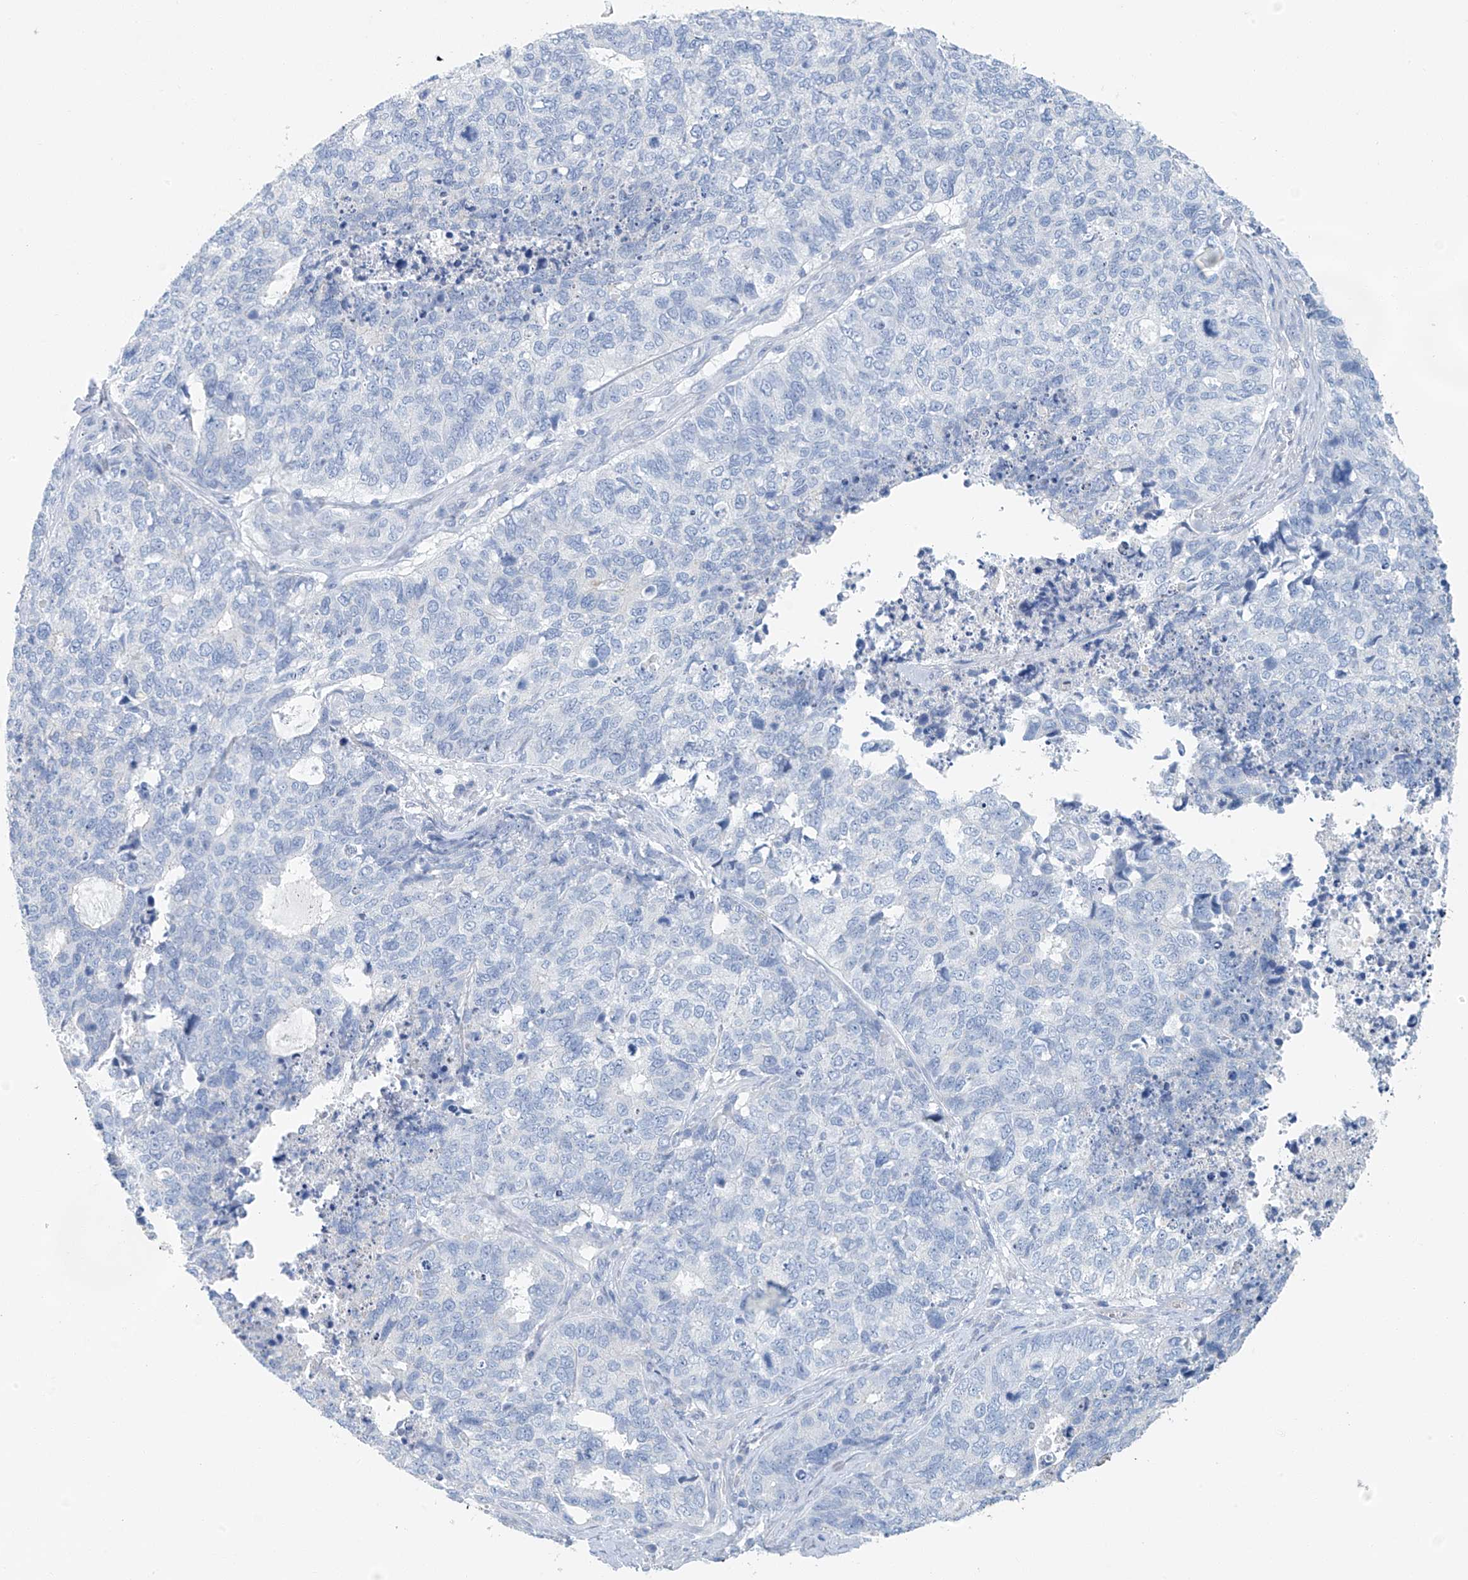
{"staining": {"intensity": "negative", "quantity": "none", "location": "none"}, "tissue": "cervical cancer", "cell_type": "Tumor cells", "image_type": "cancer", "snomed": [{"axis": "morphology", "description": "Squamous cell carcinoma, NOS"}, {"axis": "topography", "description": "Cervix"}], "caption": "Micrograph shows no protein positivity in tumor cells of squamous cell carcinoma (cervical) tissue.", "gene": "C1orf87", "patient": {"sex": "female", "age": 63}}